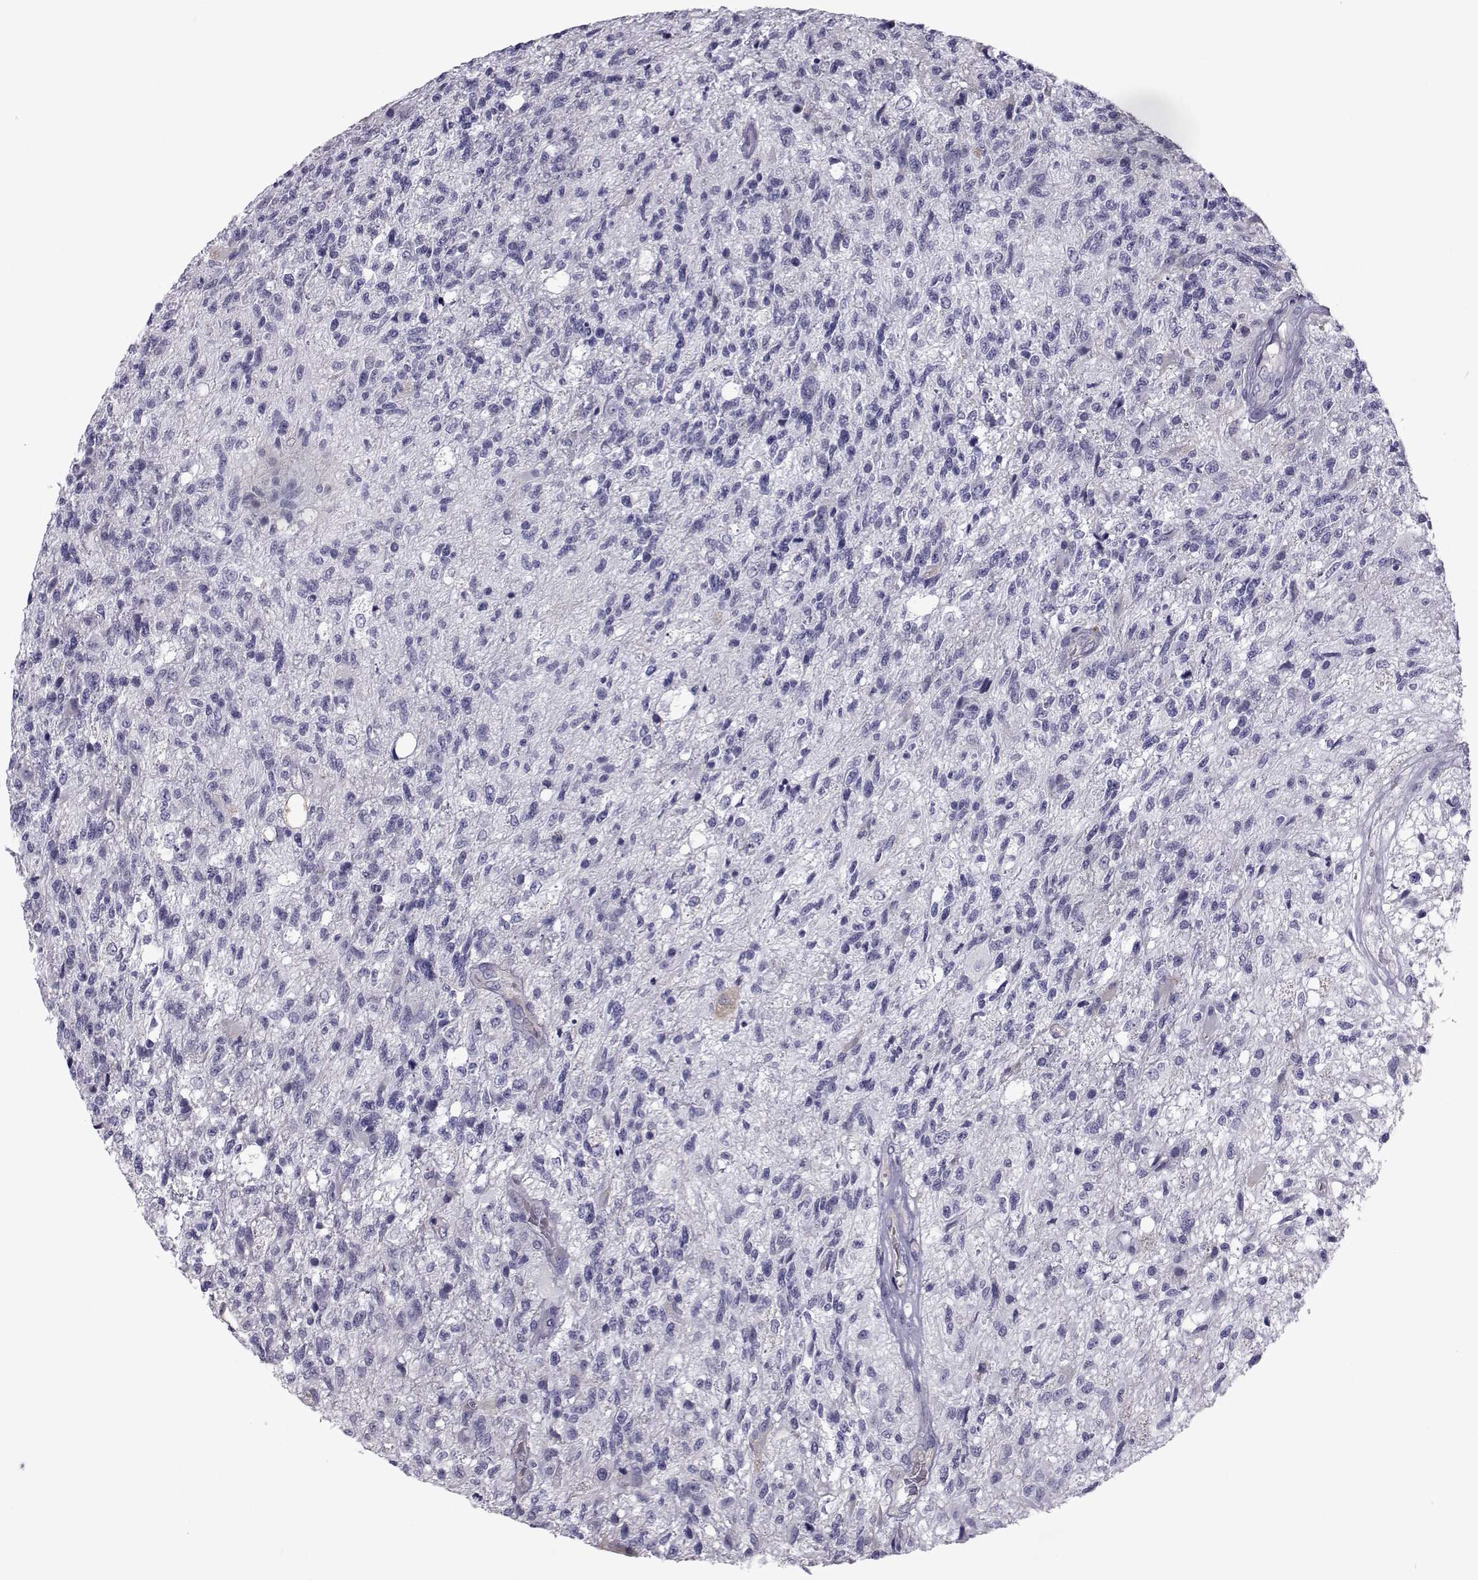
{"staining": {"intensity": "negative", "quantity": "none", "location": "none"}, "tissue": "glioma", "cell_type": "Tumor cells", "image_type": "cancer", "snomed": [{"axis": "morphology", "description": "Glioma, malignant, High grade"}, {"axis": "topography", "description": "Brain"}], "caption": "High power microscopy photomicrograph of an immunohistochemistry photomicrograph of glioma, revealing no significant positivity in tumor cells. Nuclei are stained in blue.", "gene": "COL22A1", "patient": {"sex": "male", "age": 56}}